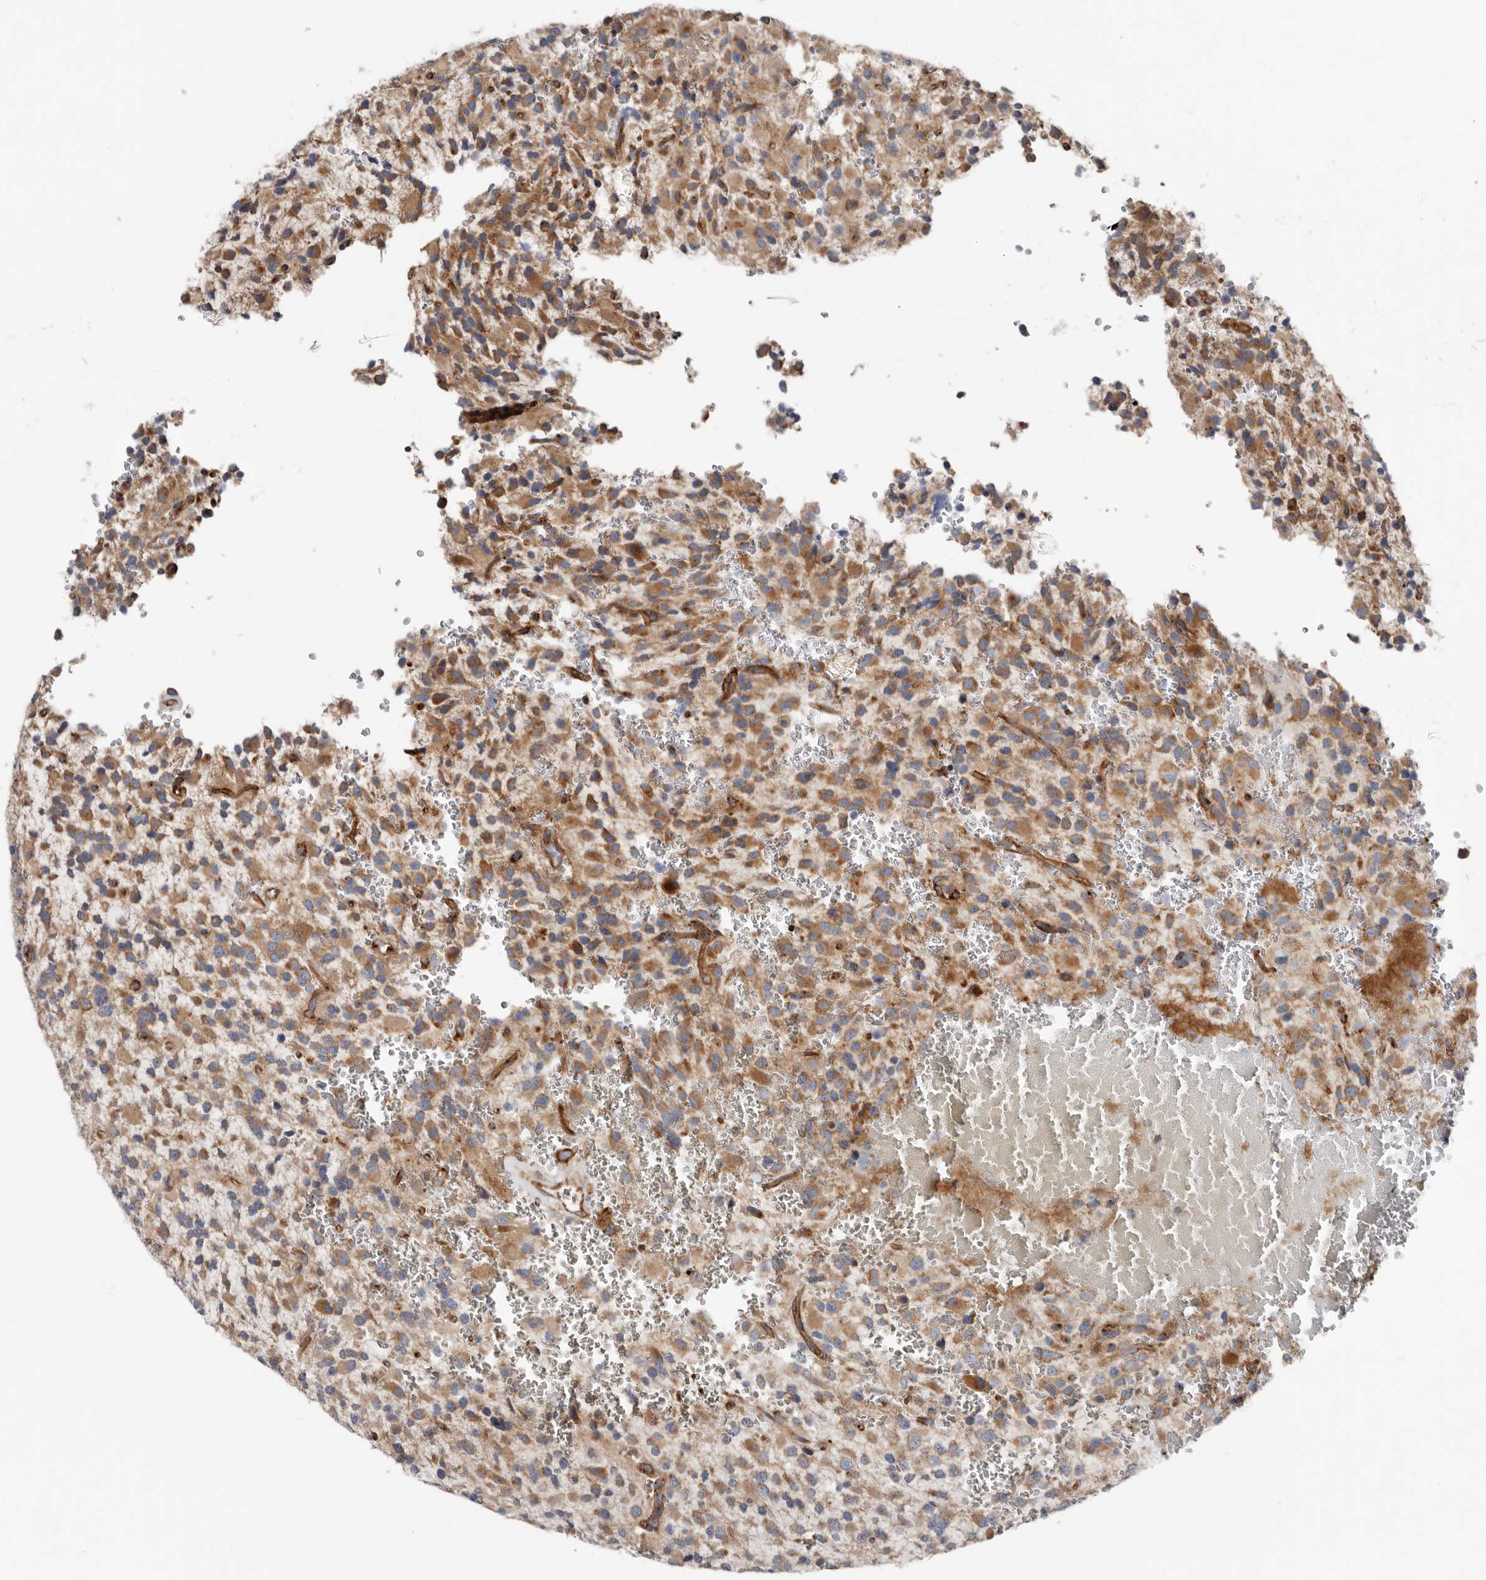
{"staining": {"intensity": "moderate", "quantity": ">75%", "location": "cytoplasmic/membranous"}, "tissue": "glioma", "cell_type": "Tumor cells", "image_type": "cancer", "snomed": [{"axis": "morphology", "description": "Glioma, malignant, High grade"}, {"axis": "topography", "description": "Brain"}], "caption": "Malignant glioma (high-grade) stained with a protein marker displays moderate staining in tumor cells.", "gene": "LUZP1", "patient": {"sex": "male", "age": 34}}